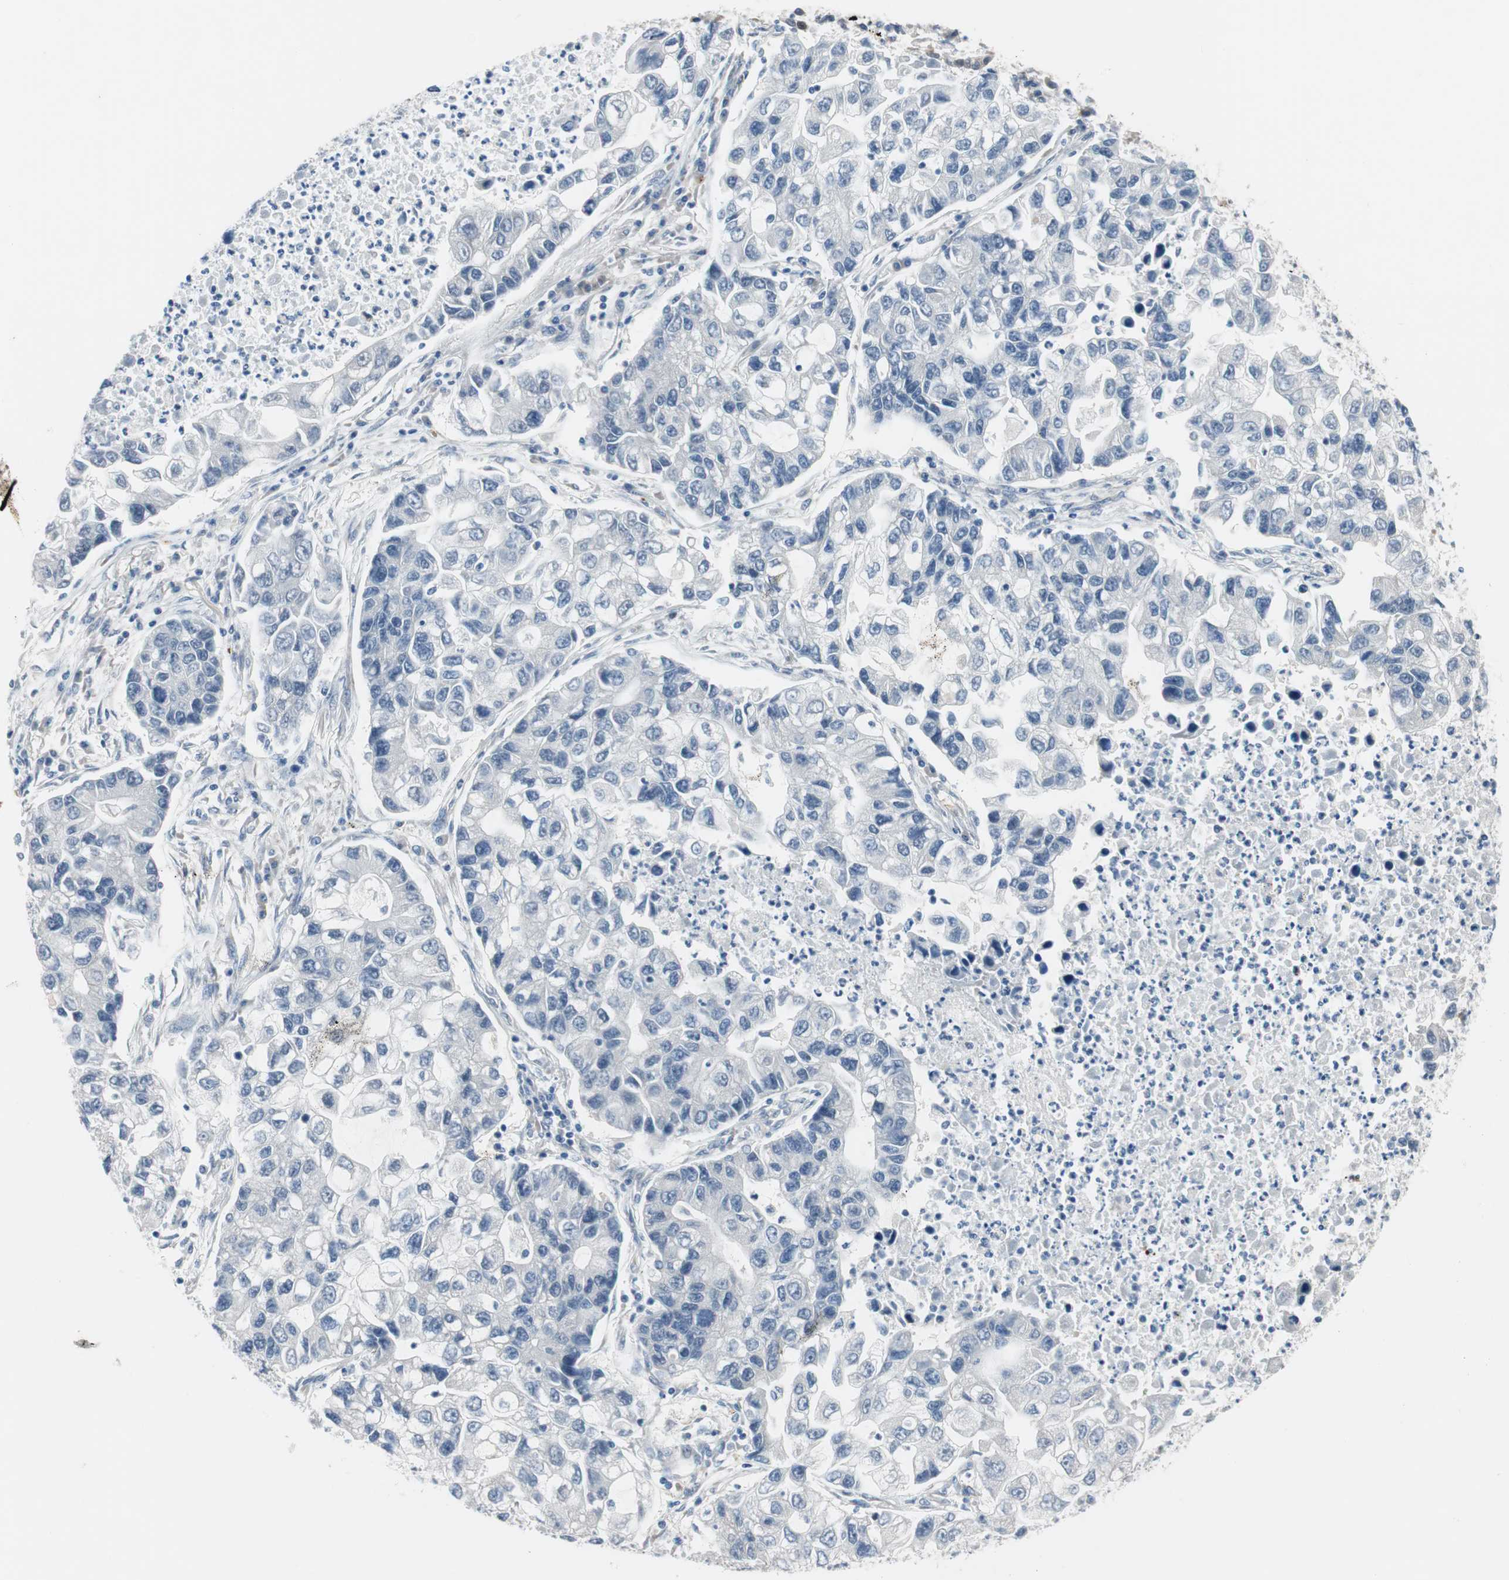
{"staining": {"intensity": "negative", "quantity": "none", "location": "none"}, "tissue": "lung cancer", "cell_type": "Tumor cells", "image_type": "cancer", "snomed": [{"axis": "morphology", "description": "Adenocarcinoma, NOS"}, {"axis": "topography", "description": "Lung"}], "caption": "This is an IHC image of human lung cancer. There is no staining in tumor cells.", "gene": "GRHL1", "patient": {"sex": "female", "age": 51}}